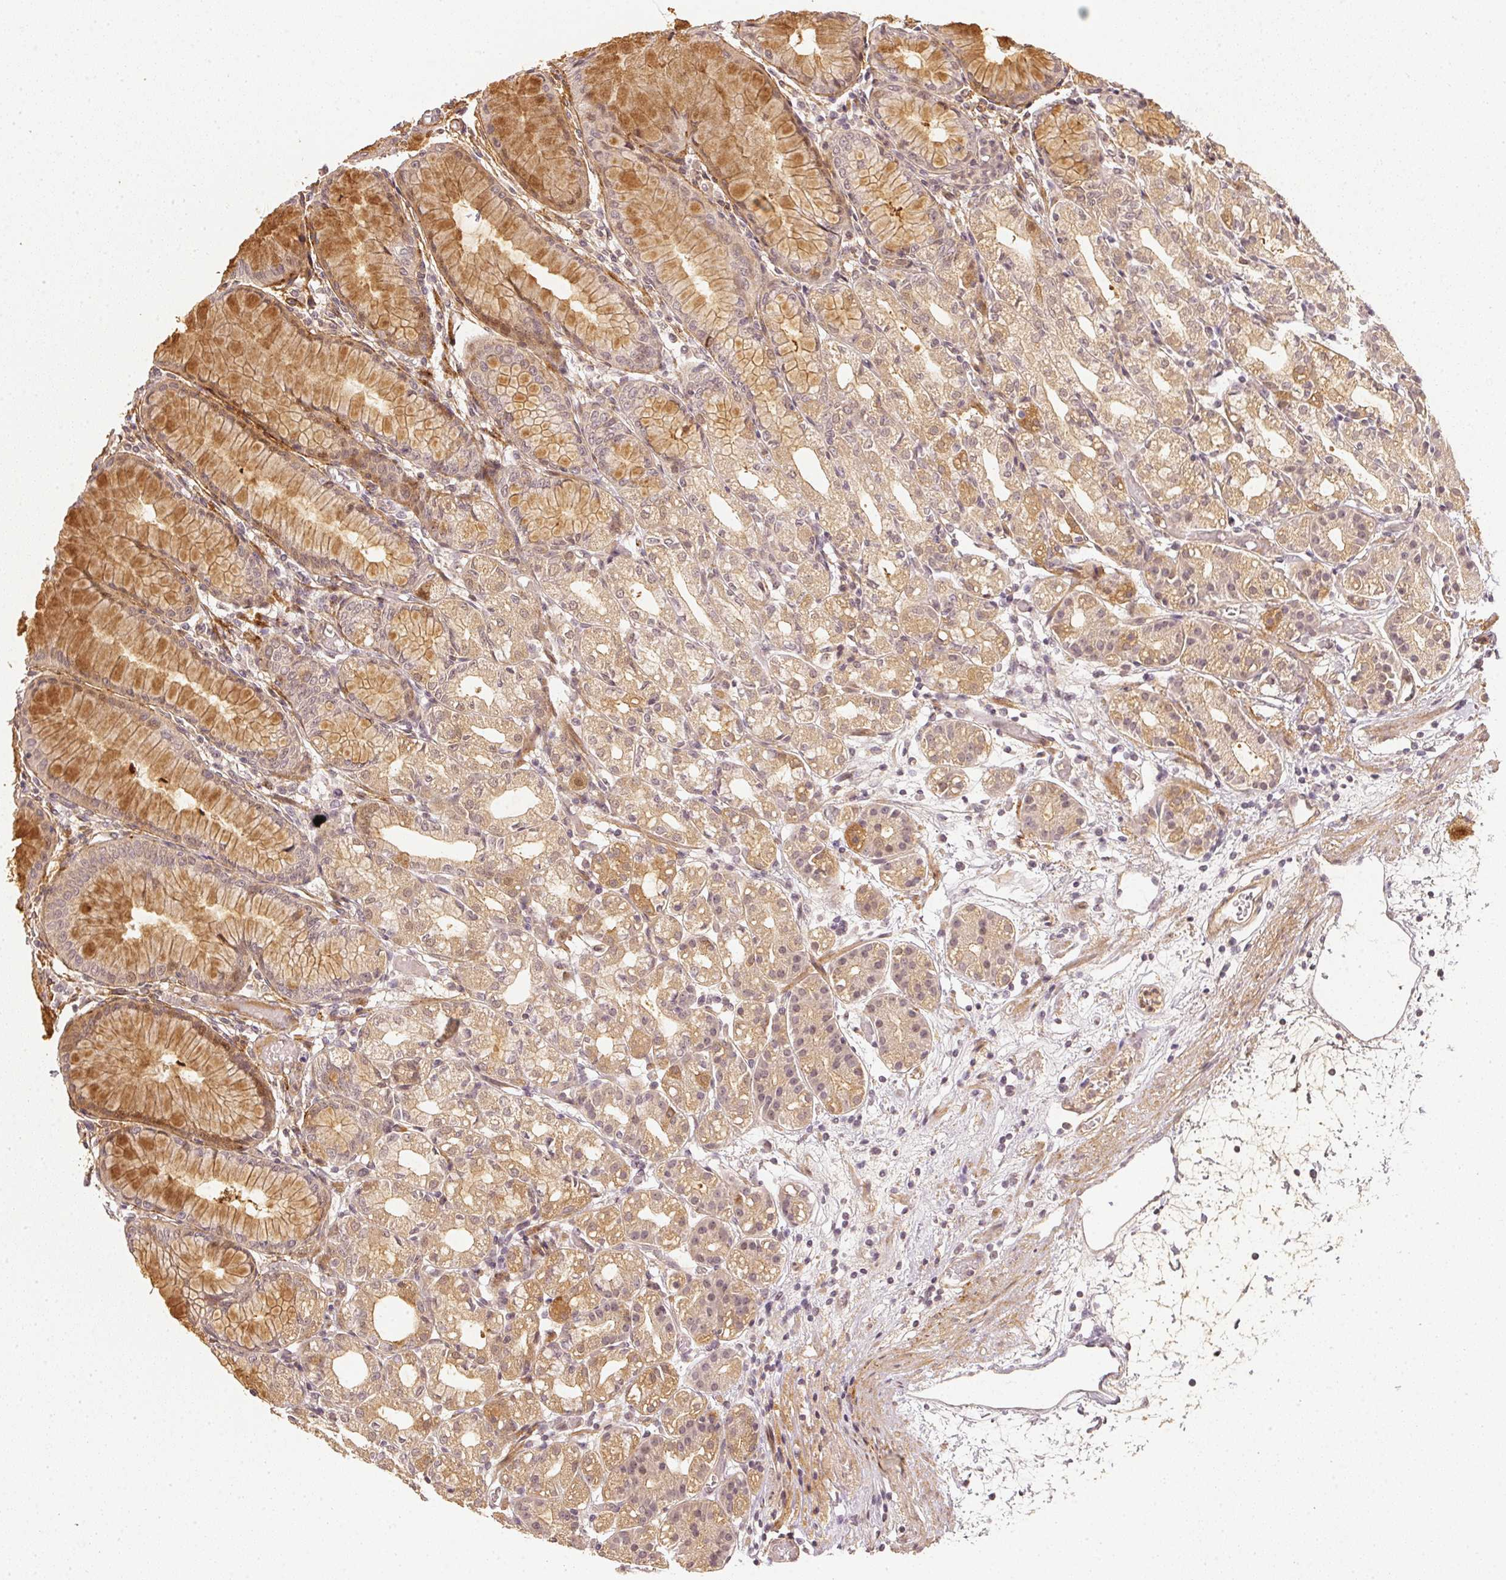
{"staining": {"intensity": "weak", "quantity": "25%-75%", "location": "cytoplasmic/membranous"}, "tissue": "stomach", "cell_type": "Glandular cells", "image_type": "normal", "snomed": [{"axis": "morphology", "description": "Normal tissue, NOS"}, {"axis": "topography", "description": "Stomach"}], "caption": "This image exhibits immunohistochemistry (IHC) staining of unremarkable human stomach, with low weak cytoplasmic/membranous expression in approximately 25%-75% of glandular cells.", "gene": "SERPINE1", "patient": {"sex": "female", "age": 57}}